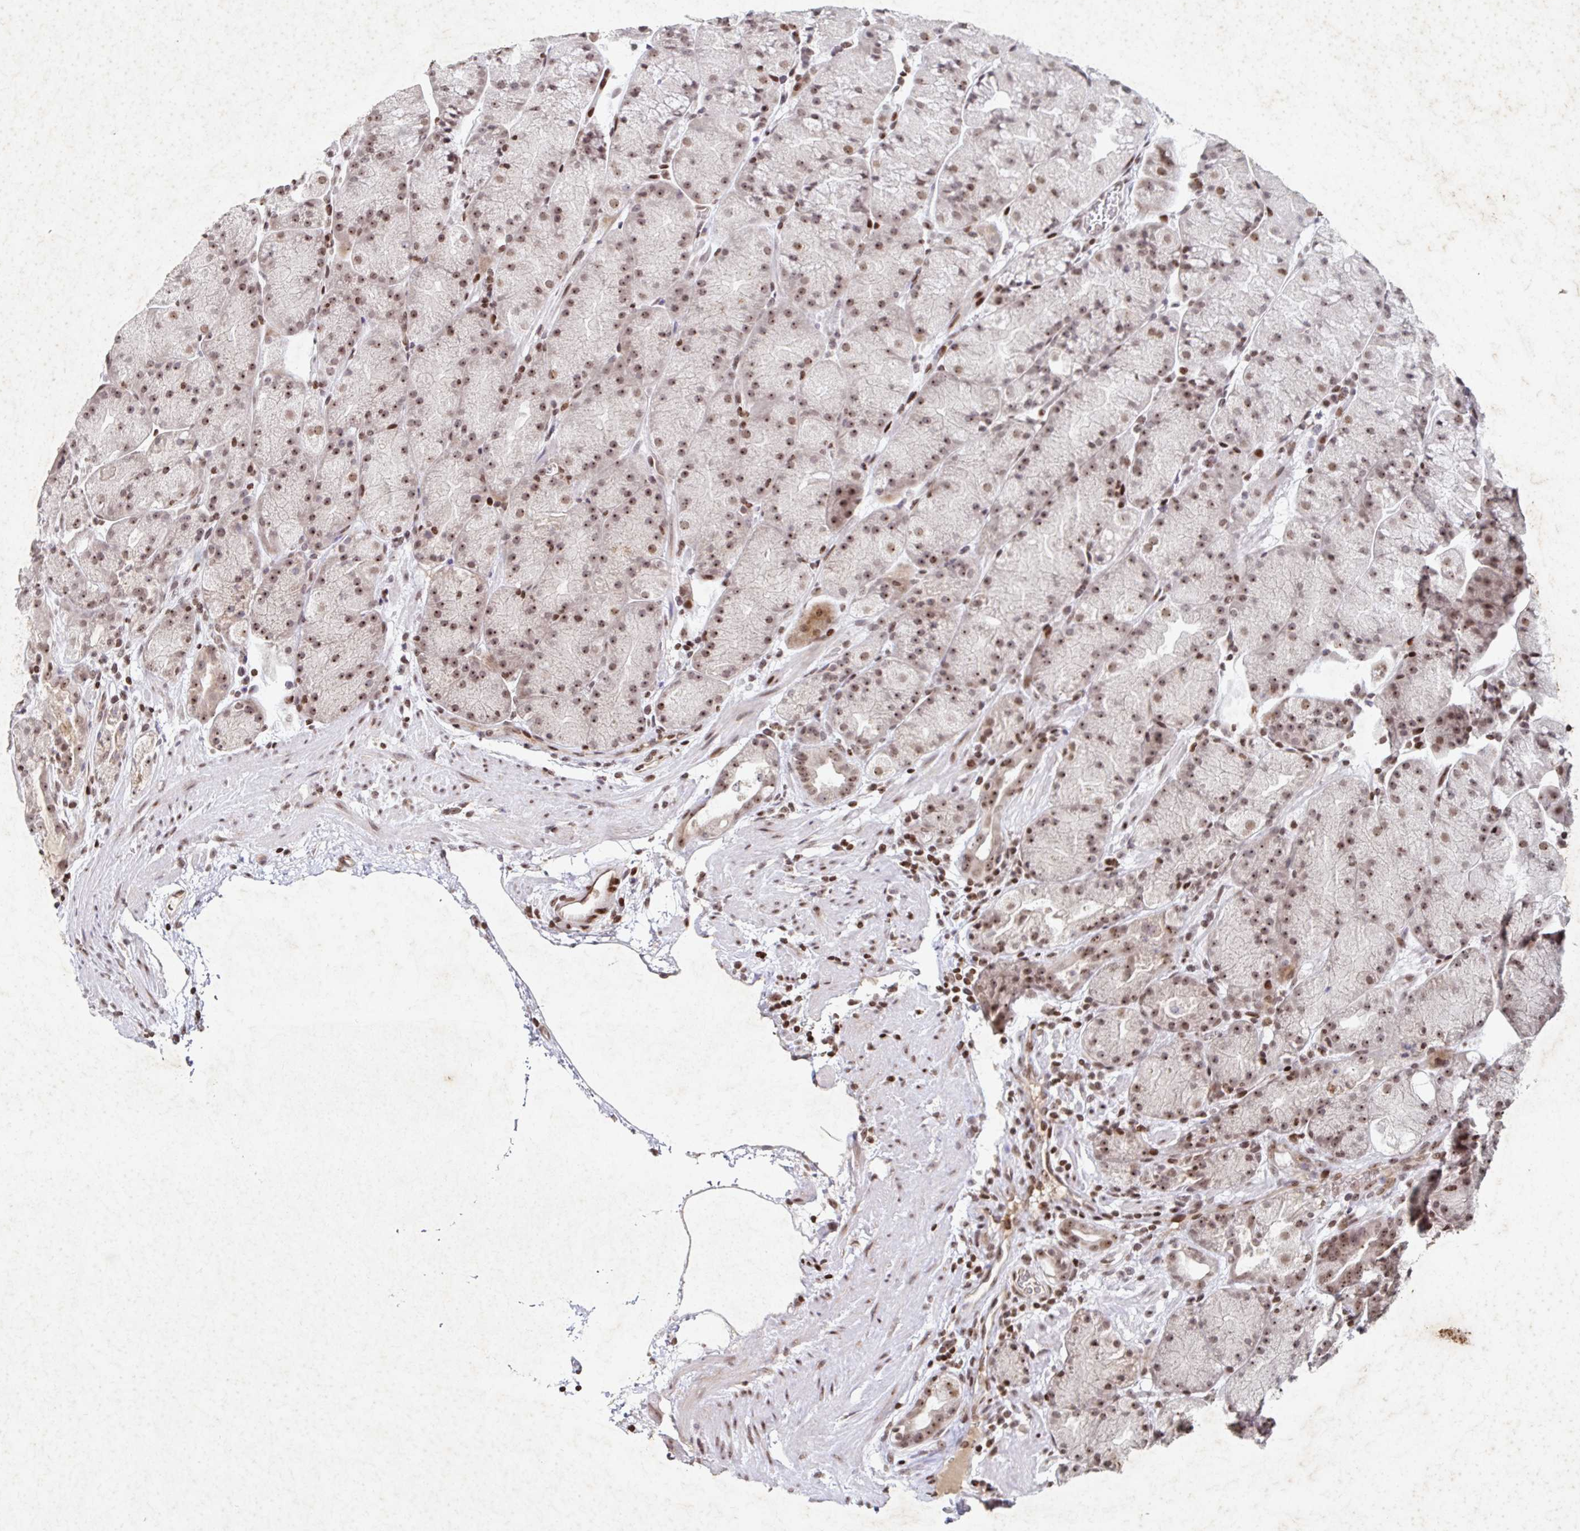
{"staining": {"intensity": "moderate", "quantity": ">75%", "location": "nuclear"}, "tissue": "stomach", "cell_type": "Glandular cells", "image_type": "normal", "snomed": [{"axis": "morphology", "description": "Normal tissue, NOS"}, {"axis": "topography", "description": "Stomach, upper"}, {"axis": "topography", "description": "Stomach"}], "caption": "Normal stomach demonstrates moderate nuclear staining in approximately >75% of glandular cells, visualized by immunohistochemistry. The staining is performed using DAB (3,3'-diaminobenzidine) brown chromogen to label protein expression. The nuclei are counter-stained blue using hematoxylin.", "gene": "C19orf53", "patient": {"sex": "male", "age": 48}}